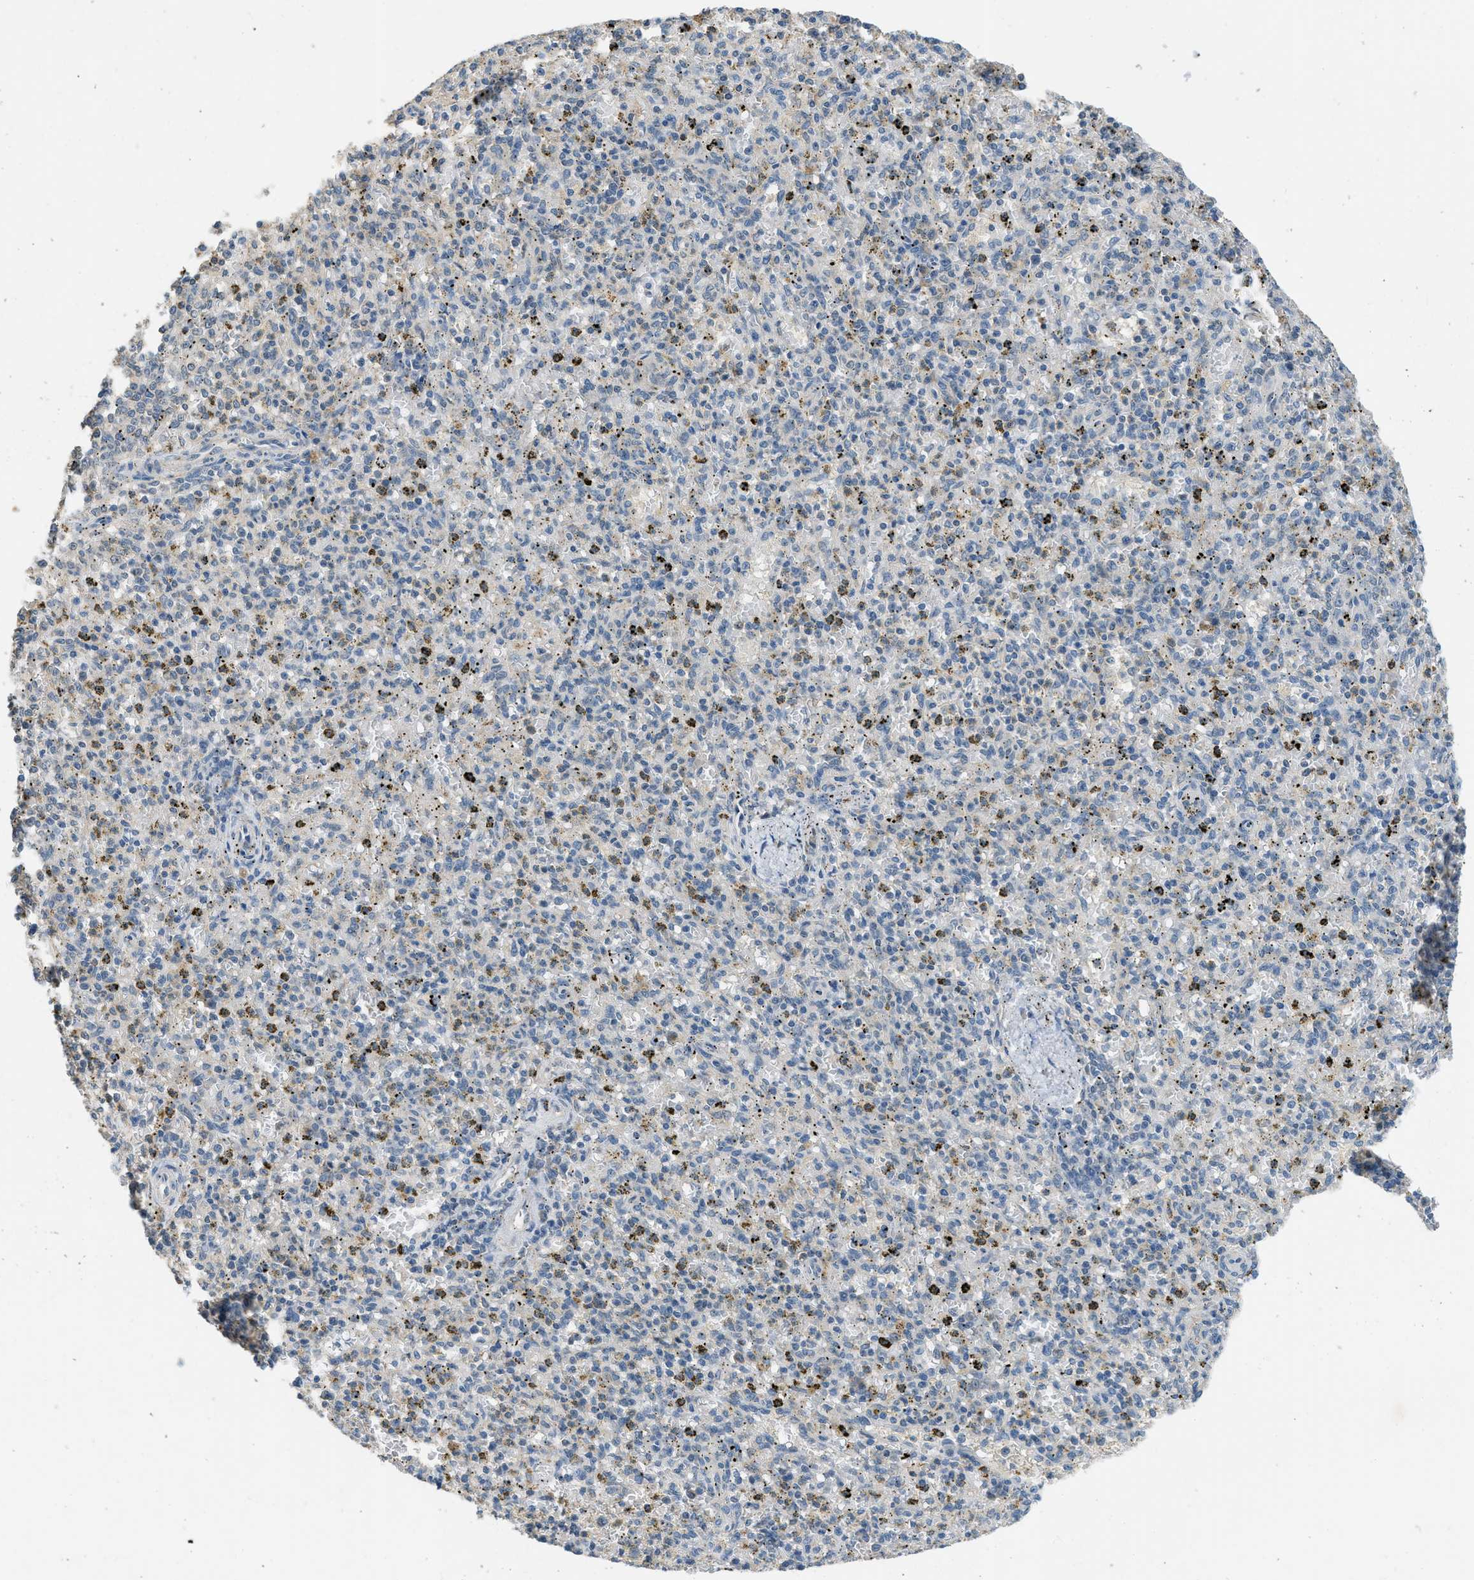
{"staining": {"intensity": "negative", "quantity": "none", "location": "none"}, "tissue": "spleen", "cell_type": "Cells in red pulp", "image_type": "normal", "snomed": [{"axis": "morphology", "description": "Normal tissue, NOS"}, {"axis": "topography", "description": "Spleen"}], "caption": "This is an immunohistochemistry (IHC) histopathology image of unremarkable human spleen. There is no expression in cells in red pulp.", "gene": "MIS18A", "patient": {"sex": "male", "age": 72}}